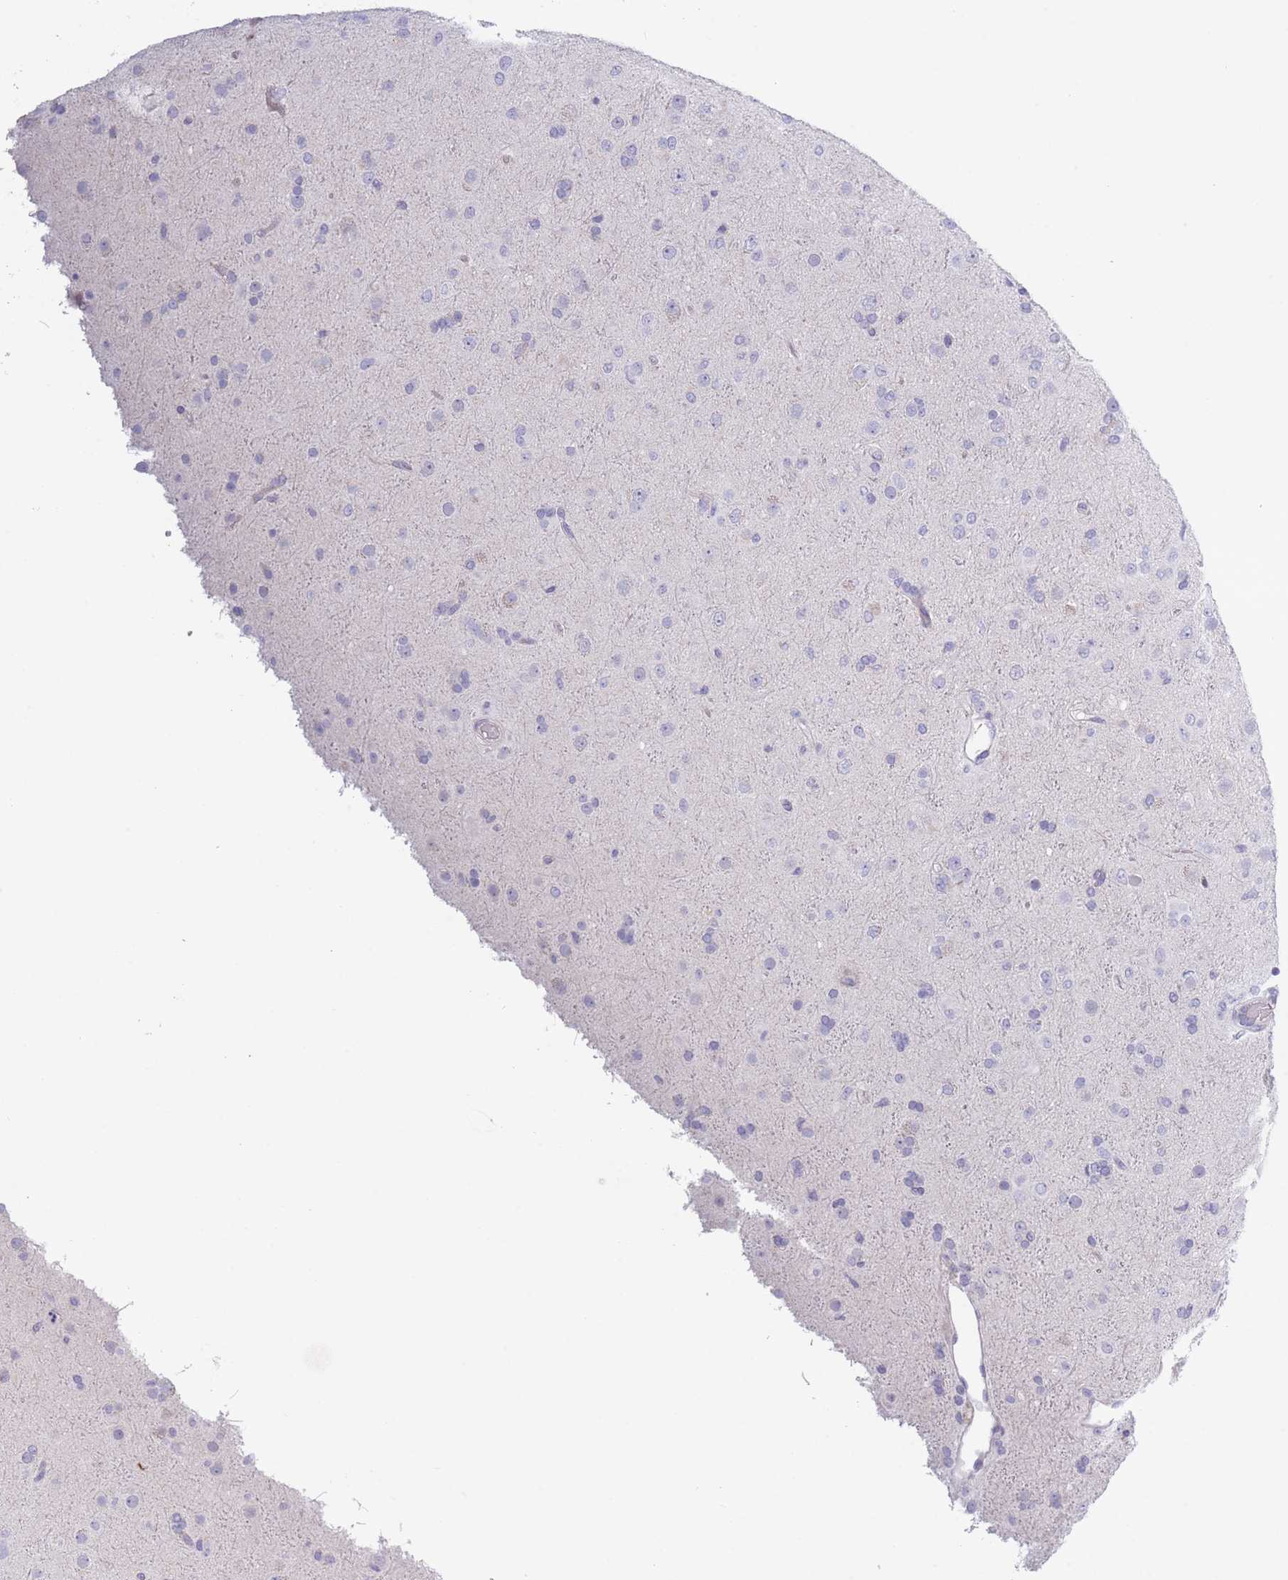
{"staining": {"intensity": "negative", "quantity": "none", "location": "none"}, "tissue": "glioma", "cell_type": "Tumor cells", "image_type": "cancer", "snomed": [{"axis": "morphology", "description": "Glioma, malignant, Low grade"}, {"axis": "topography", "description": "Brain"}], "caption": "Glioma was stained to show a protein in brown. There is no significant positivity in tumor cells. Brightfield microscopy of IHC stained with DAB (brown) and hematoxylin (blue), captured at high magnification.", "gene": "PLEKHG2", "patient": {"sex": "male", "age": 65}}